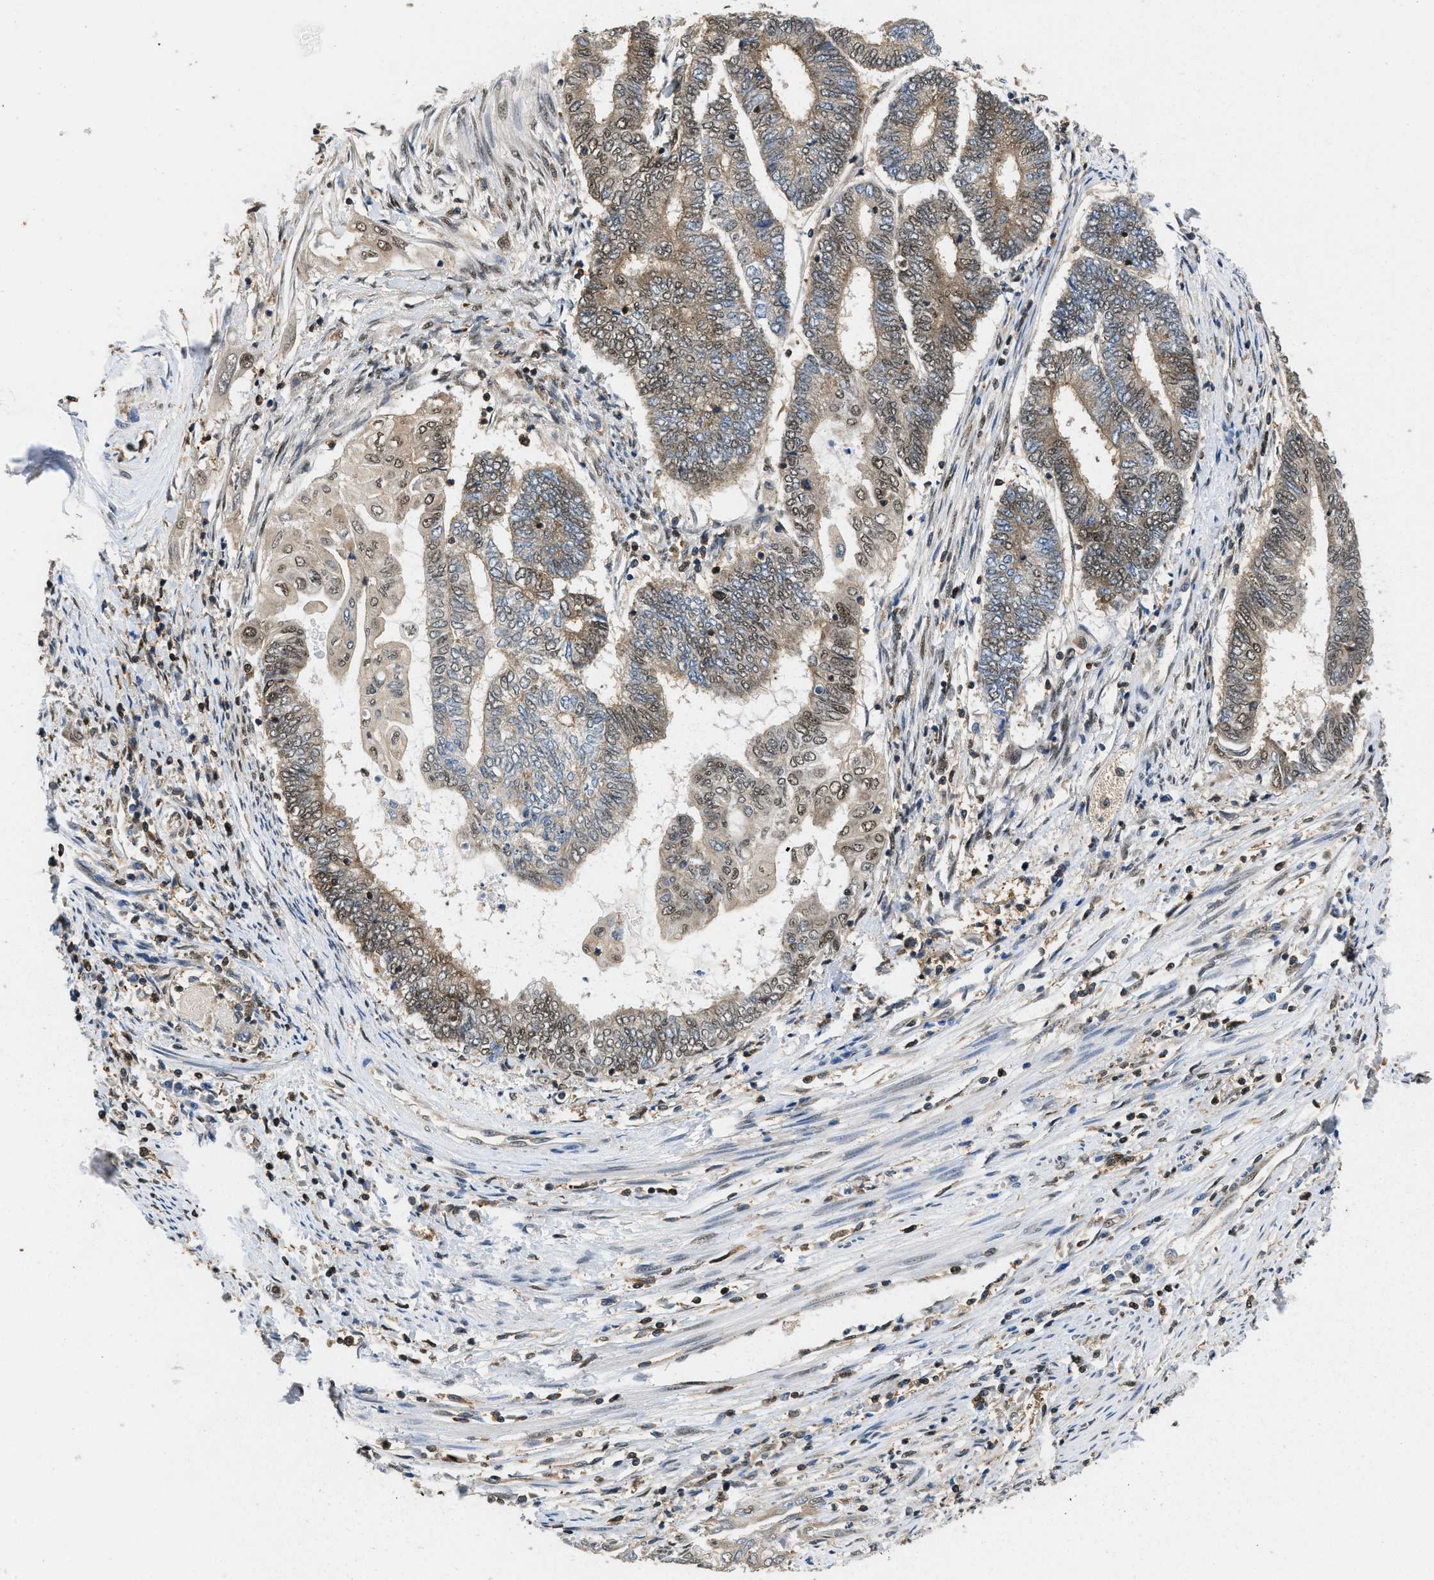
{"staining": {"intensity": "weak", "quantity": "25%-75%", "location": "cytoplasmic/membranous,nuclear"}, "tissue": "endometrial cancer", "cell_type": "Tumor cells", "image_type": "cancer", "snomed": [{"axis": "morphology", "description": "Adenocarcinoma, NOS"}, {"axis": "topography", "description": "Uterus"}, {"axis": "topography", "description": "Endometrium"}], "caption": "Immunohistochemical staining of human endometrial adenocarcinoma demonstrates low levels of weak cytoplasmic/membranous and nuclear protein expression in about 25%-75% of tumor cells. (Stains: DAB (3,3'-diaminobenzidine) in brown, nuclei in blue, Microscopy: brightfield microscopy at high magnification).", "gene": "ATF7IP", "patient": {"sex": "female", "age": 70}}